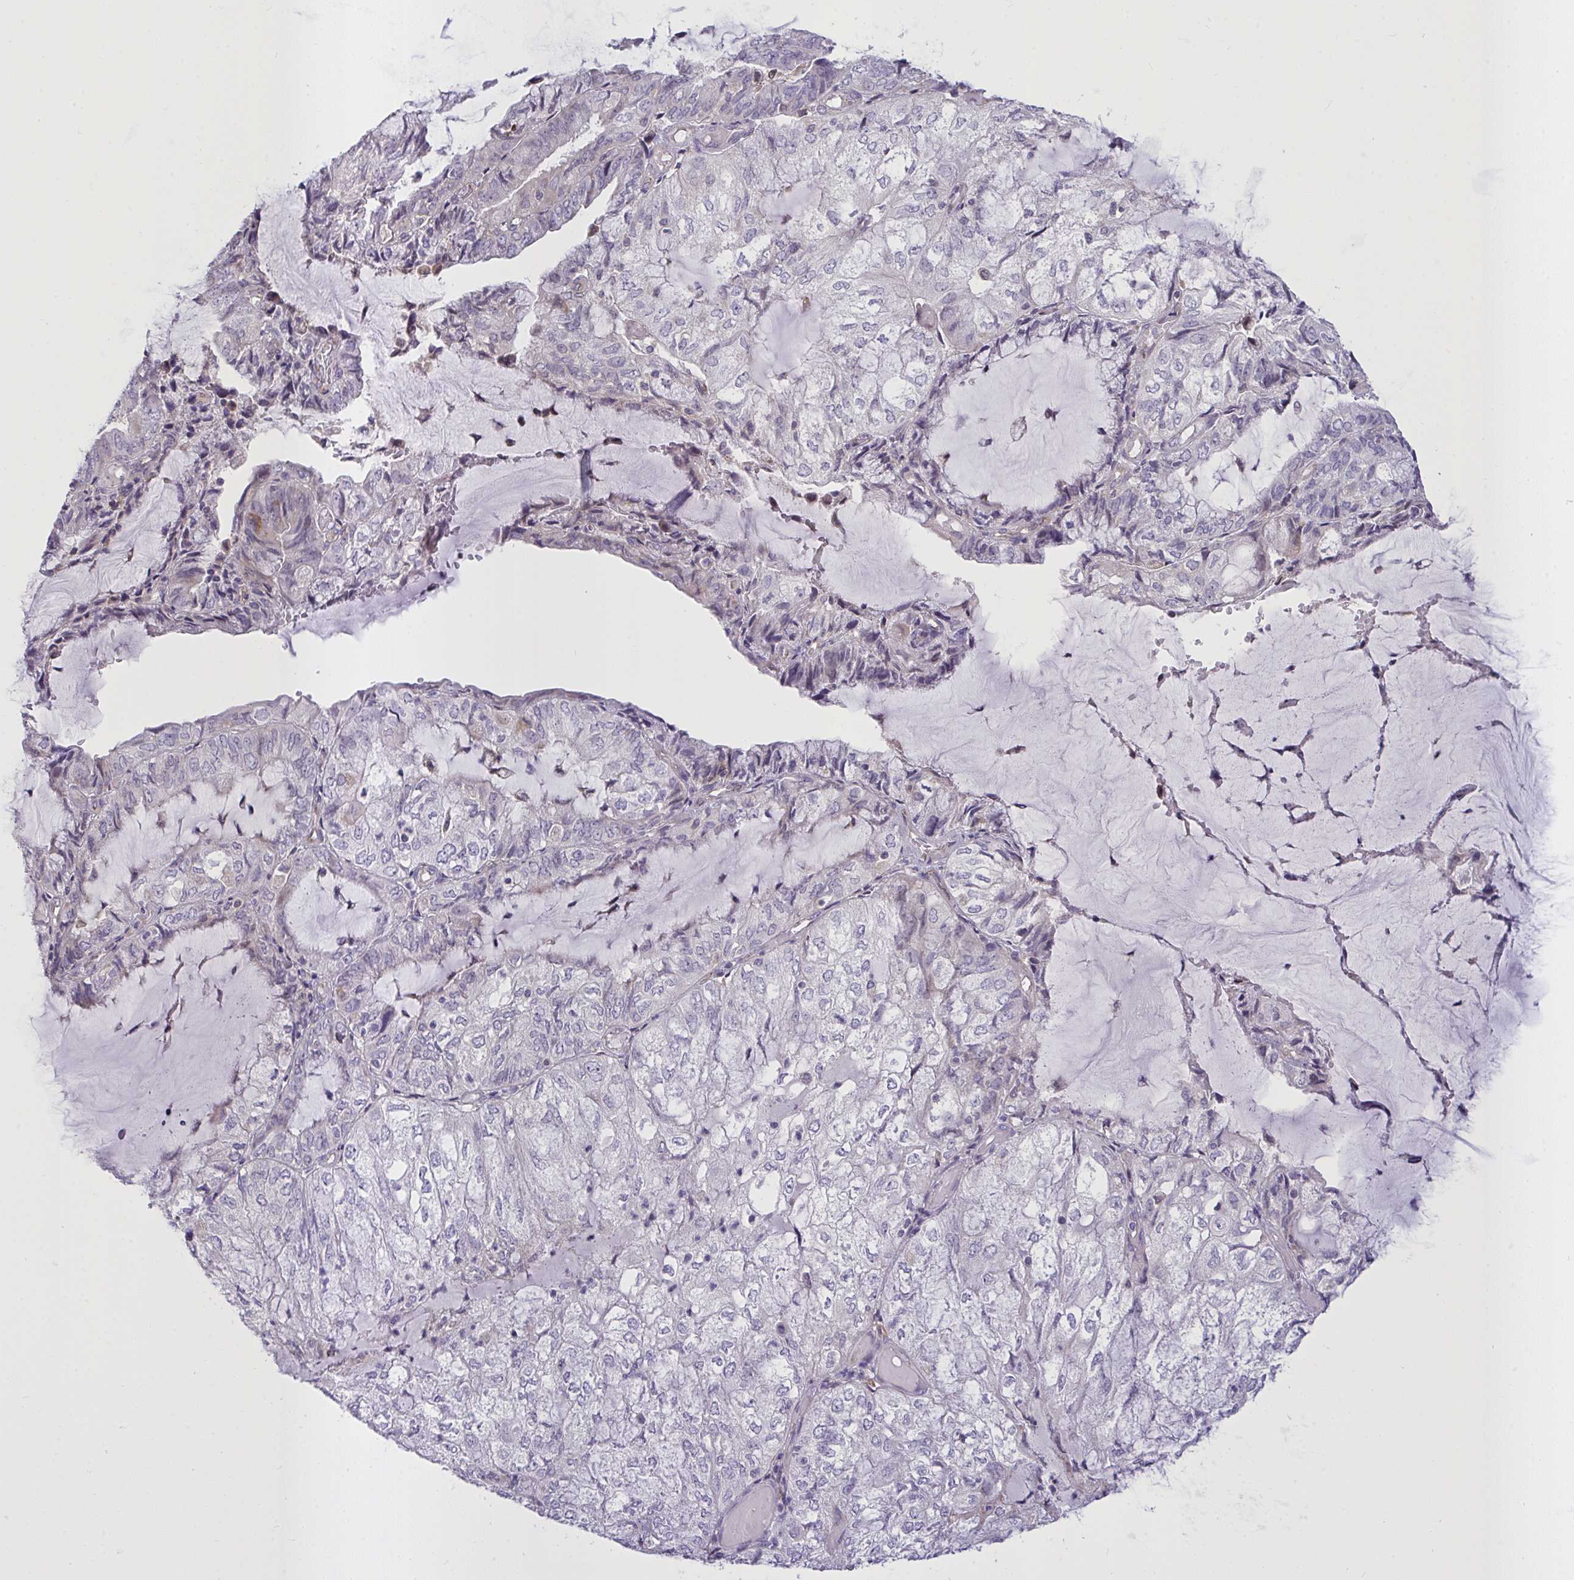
{"staining": {"intensity": "negative", "quantity": "none", "location": "none"}, "tissue": "endometrial cancer", "cell_type": "Tumor cells", "image_type": "cancer", "snomed": [{"axis": "morphology", "description": "Adenocarcinoma, NOS"}, {"axis": "topography", "description": "Endometrium"}], "caption": "Tumor cells are negative for brown protein staining in endometrial adenocarcinoma.", "gene": "SEMA6B", "patient": {"sex": "female", "age": 81}}